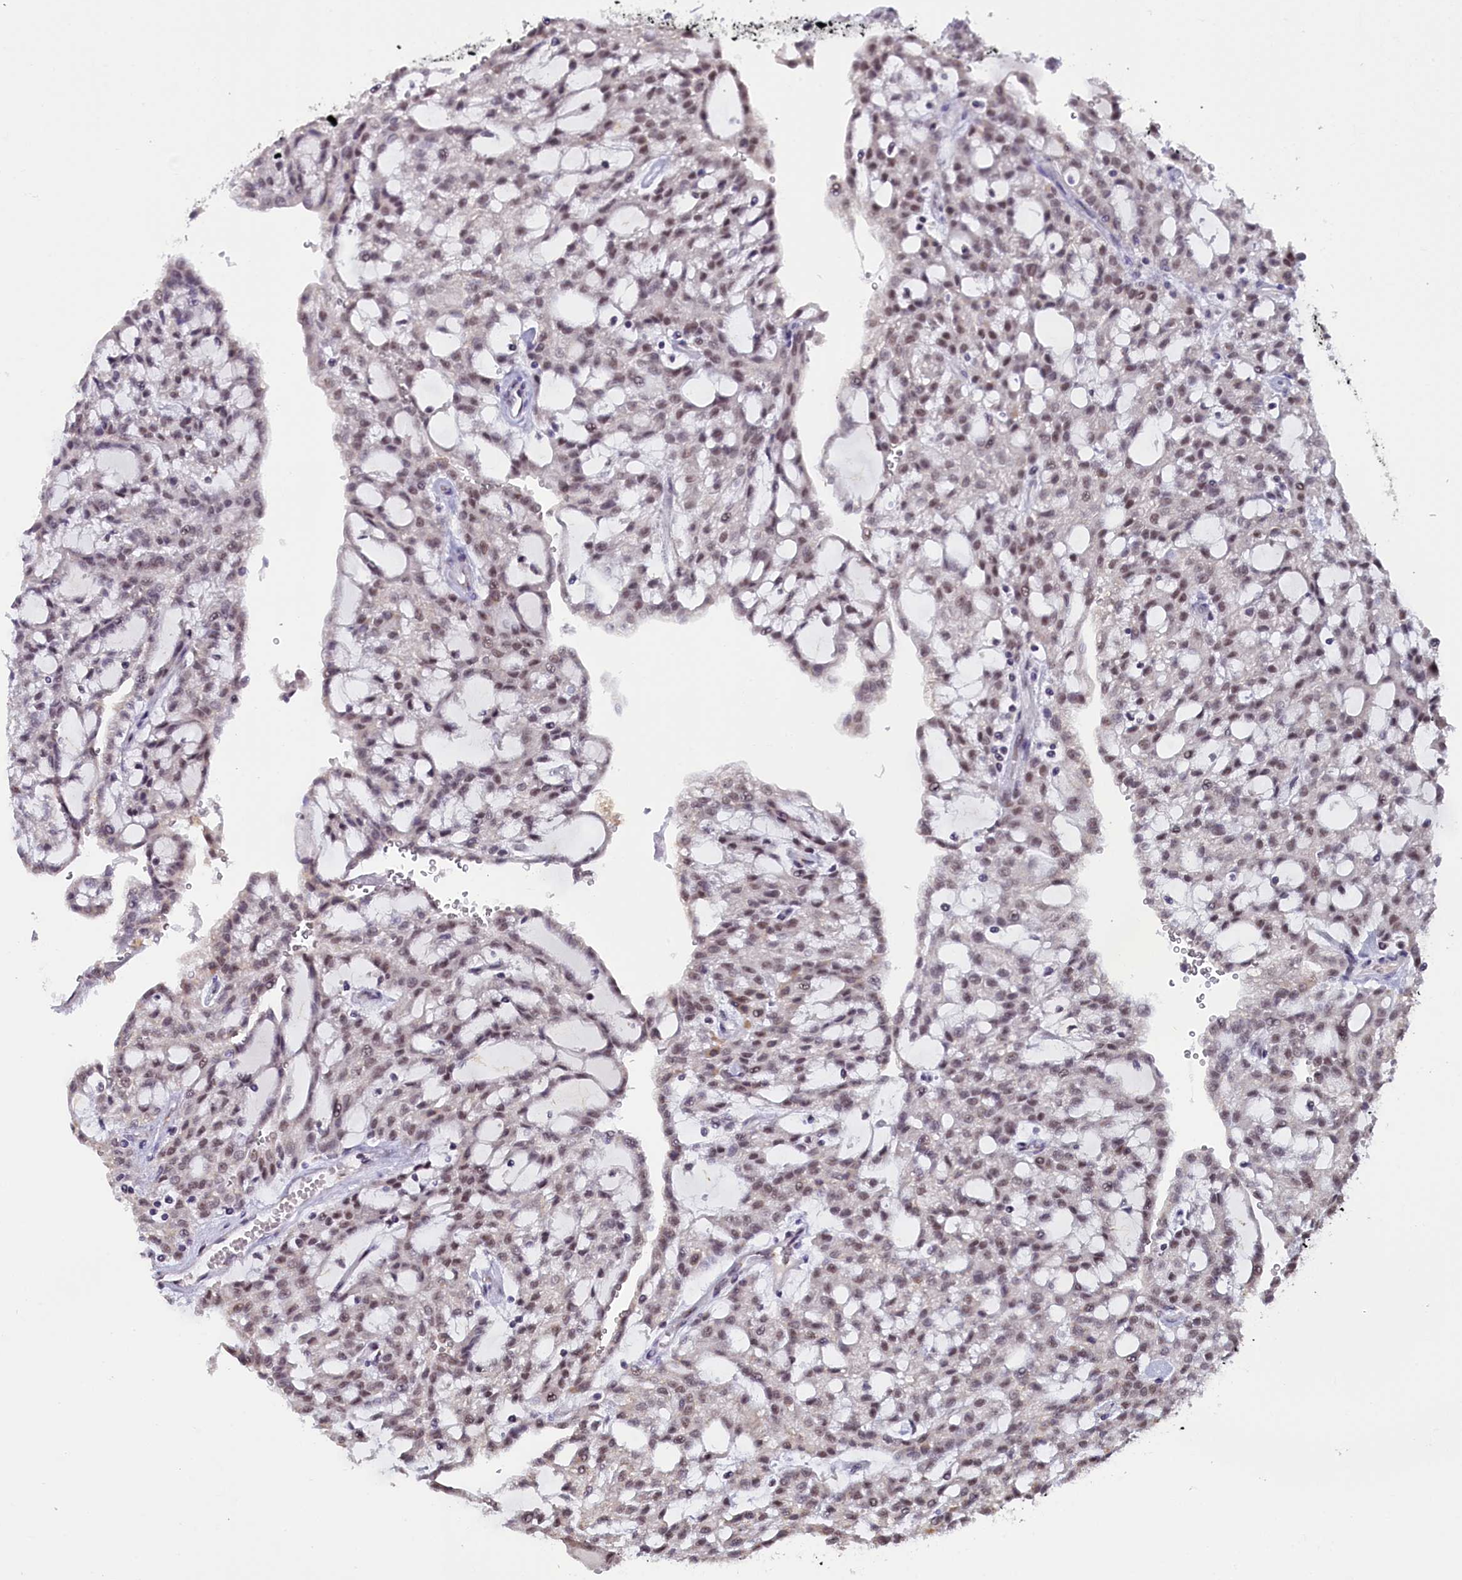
{"staining": {"intensity": "moderate", "quantity": ">75%", "location": "nuclear"}, "tissue": "renal cancer", "cell_type": "Tumor cells", "image_type": "cancer", "snomed": [{"axis": "morphology", "description": "Adenocarcinoma, NOS"}, {"axis": "topography", "description": "Kidney"}], "caption": "Moderate nuclear protein positivity is appreciated in about >75% of tumor cells in renal cancer.", "gene": "NCBP1", "patient": {"sex": "male", "age": 63}}